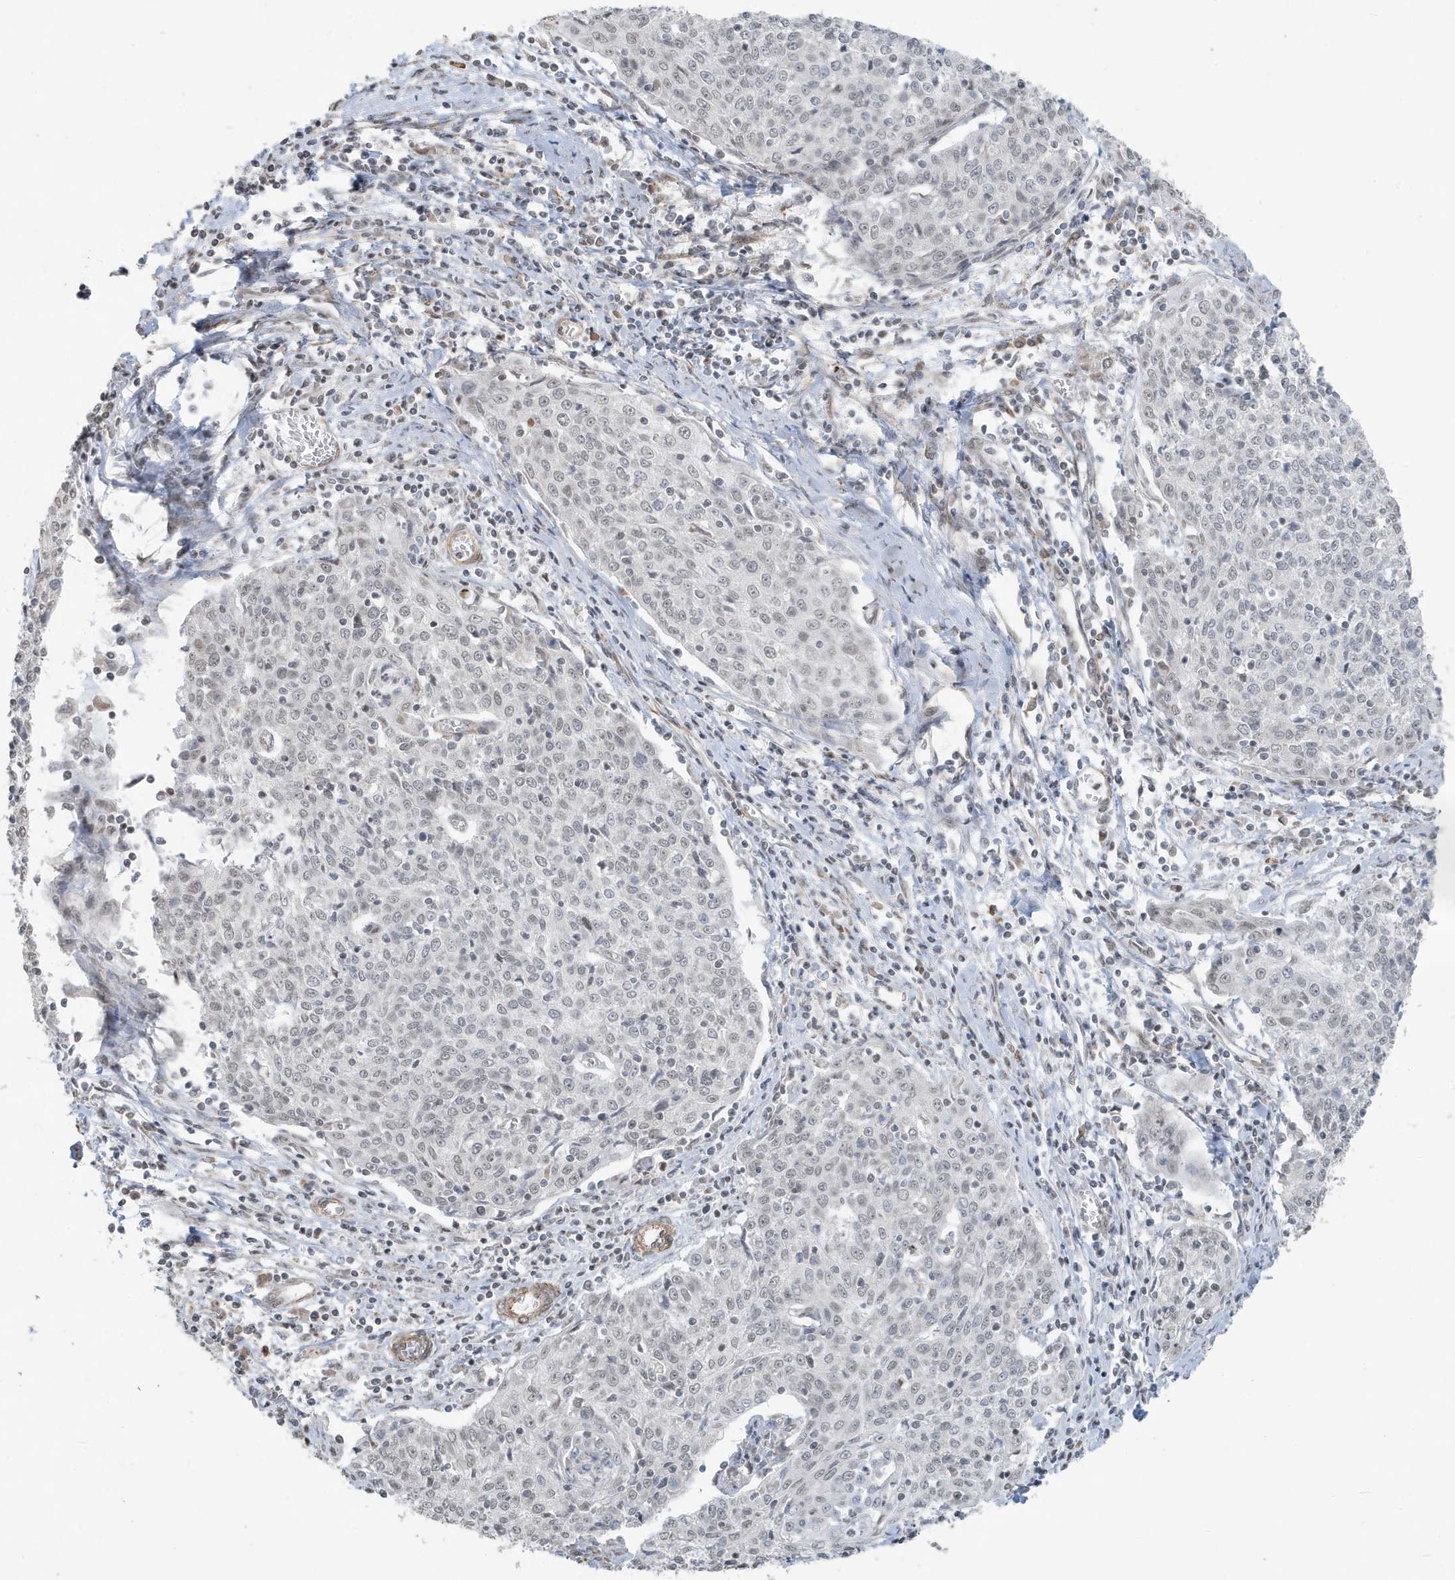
{"staining": {"intensity": "negative", "quantity": "none", "location": "none"}, "tissue": "cervical cancer", "cell_type": "Tumor cells", "image_type": "cancer", "snomed": [{"axis": "morphology", "description": "Squamous cell carcinoma, NOS"}, {"axis": "topography", "description": "Cervix"}], "caption": "This micrograph is of cervical cancer stained with immunohistochemistry to label a protein in brown with the nuclei are counter-stained blue. There is no positivity in tumor cells.", "gene": "CHCHD4", "patient": {"sex": "female", "age": 48}}